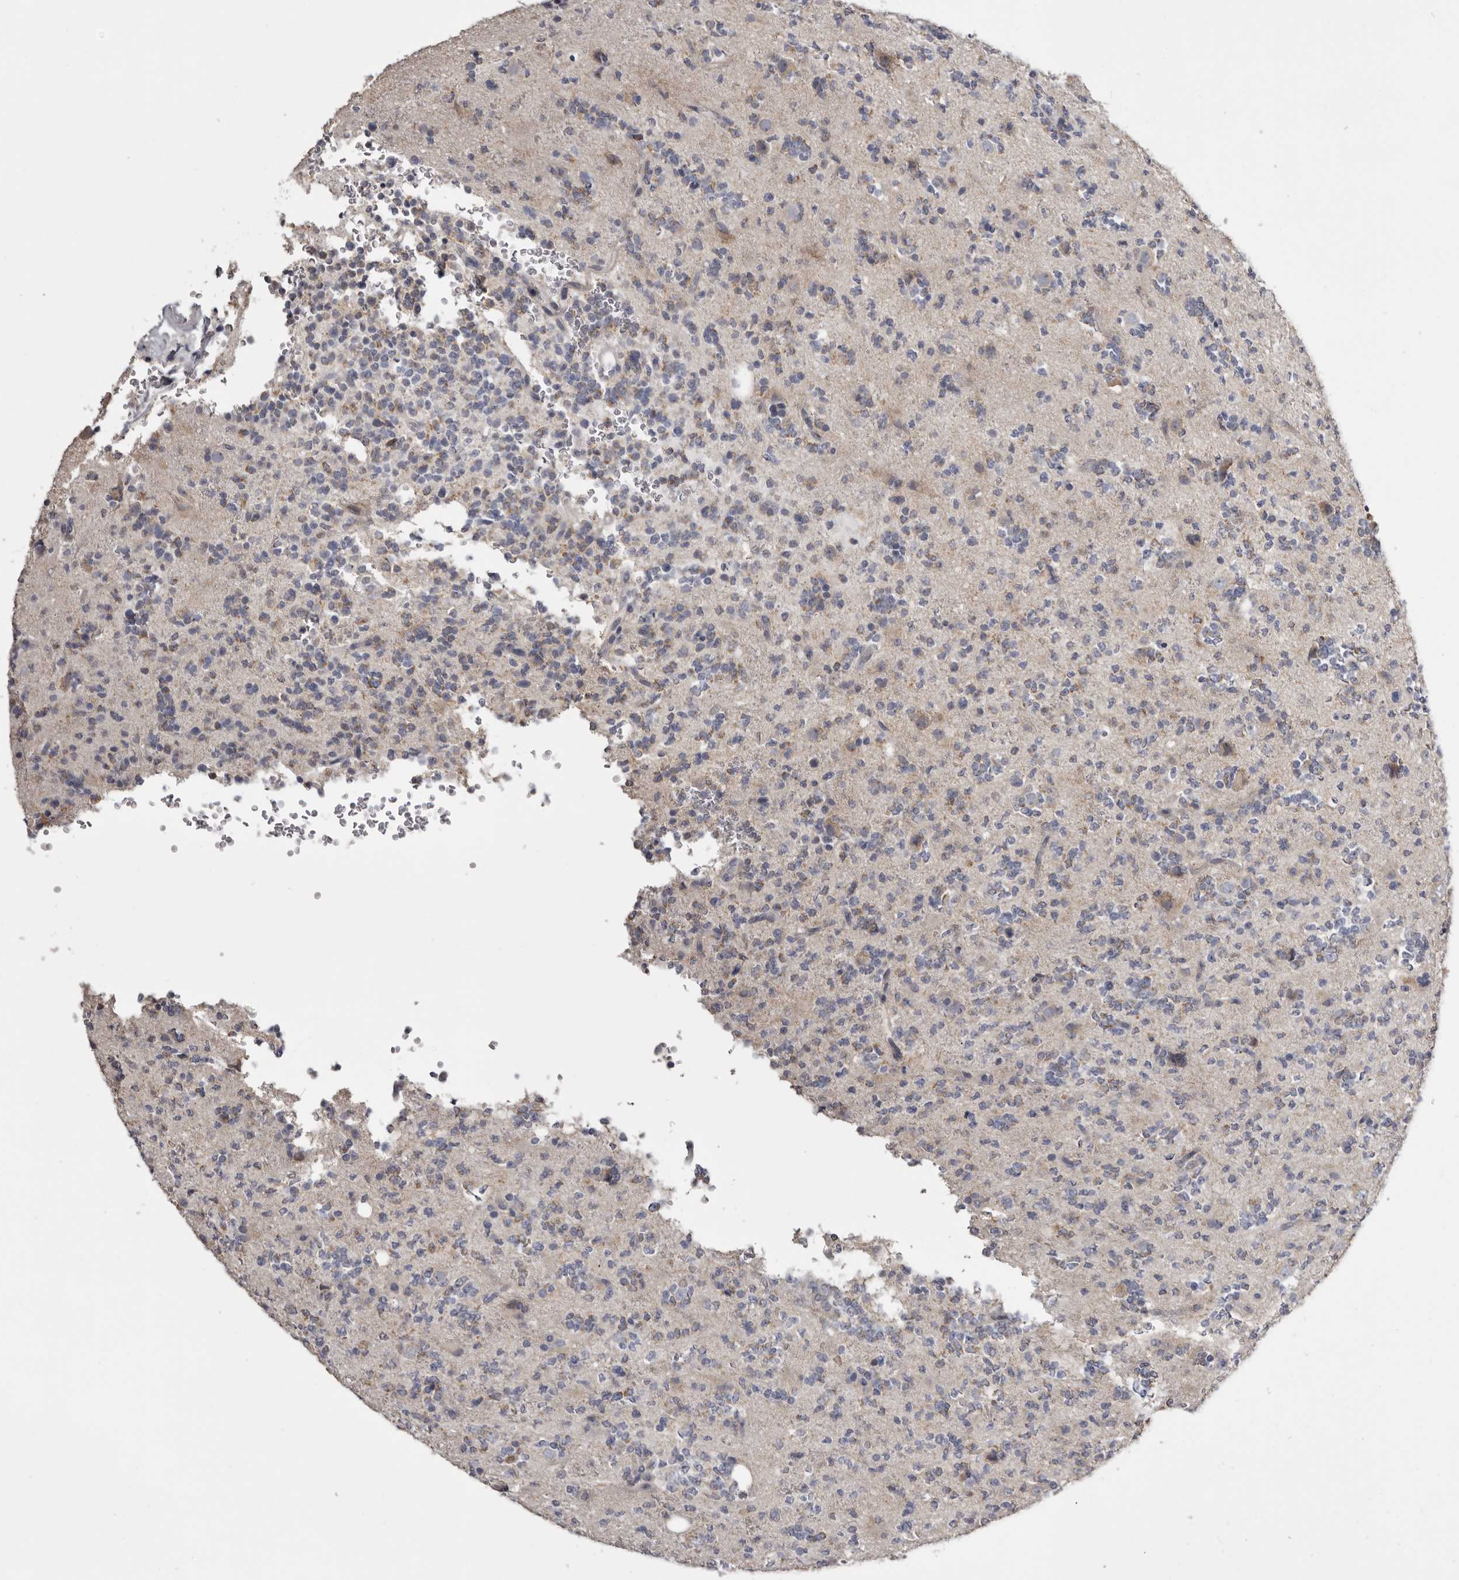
{"staining": {"intensity": "weak", "quantity": "25%-75%", "location": "cytoplasmic/membranous"}, "tissue": "glioma", "cell_type": "Tumor cells", "image_type": "cancer", "snomed": [{"axis": "morphology", "description": "Glioma, malignant, High grade"}, {"axis": "topography", "description": "Brain"}], "caption": "Weak cytoplasmic/membranous expression for a protein is present in about 25%-75% of tumor cells of malignant glioma (high-grade) using immunohistochemistry.", "gene": "CASQ1", "patient": {"sex": "female", "age": 62}}